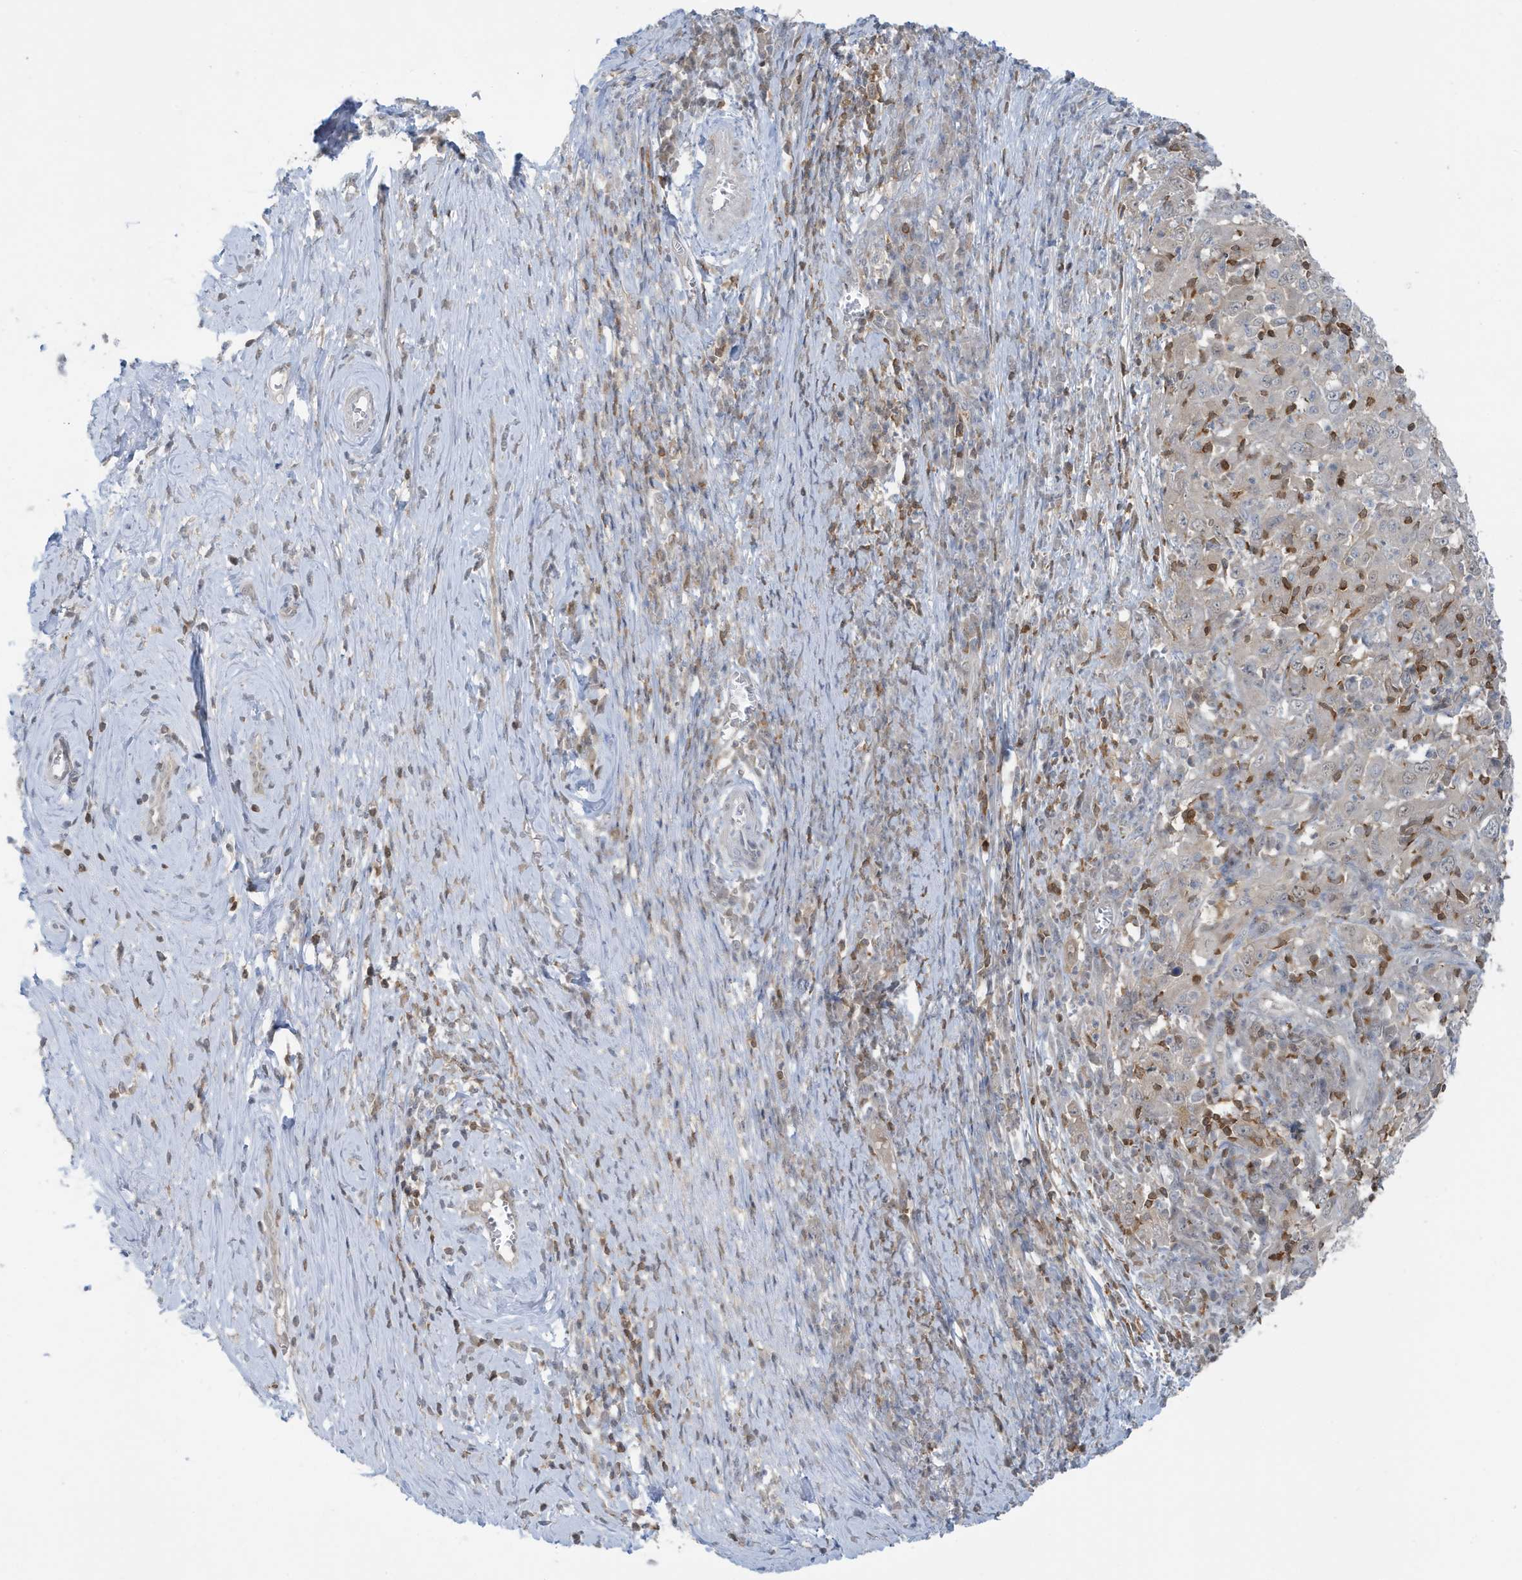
{"staining": {"intensity": "moderate", "quantity": "<25%", "location": "cytoplasmic/membranous,nuclear"}, "tissue": "cervical cancer", "cell_type": "Tumor cells", "image_type": "cancer", "snomed": [{"axis": "morphology", "description": "Squamous cell carcinoma, NOS"}, {"axis": "topography", "description": "Cervix"}], "caption": "Tumor cells reveal low levels of moderate cytoplasmic/membranous and nuclear staining in about <25% of cells in cervical cancer.", "gene": "OGA", "patient": {"sex": "female", "age": 46}}